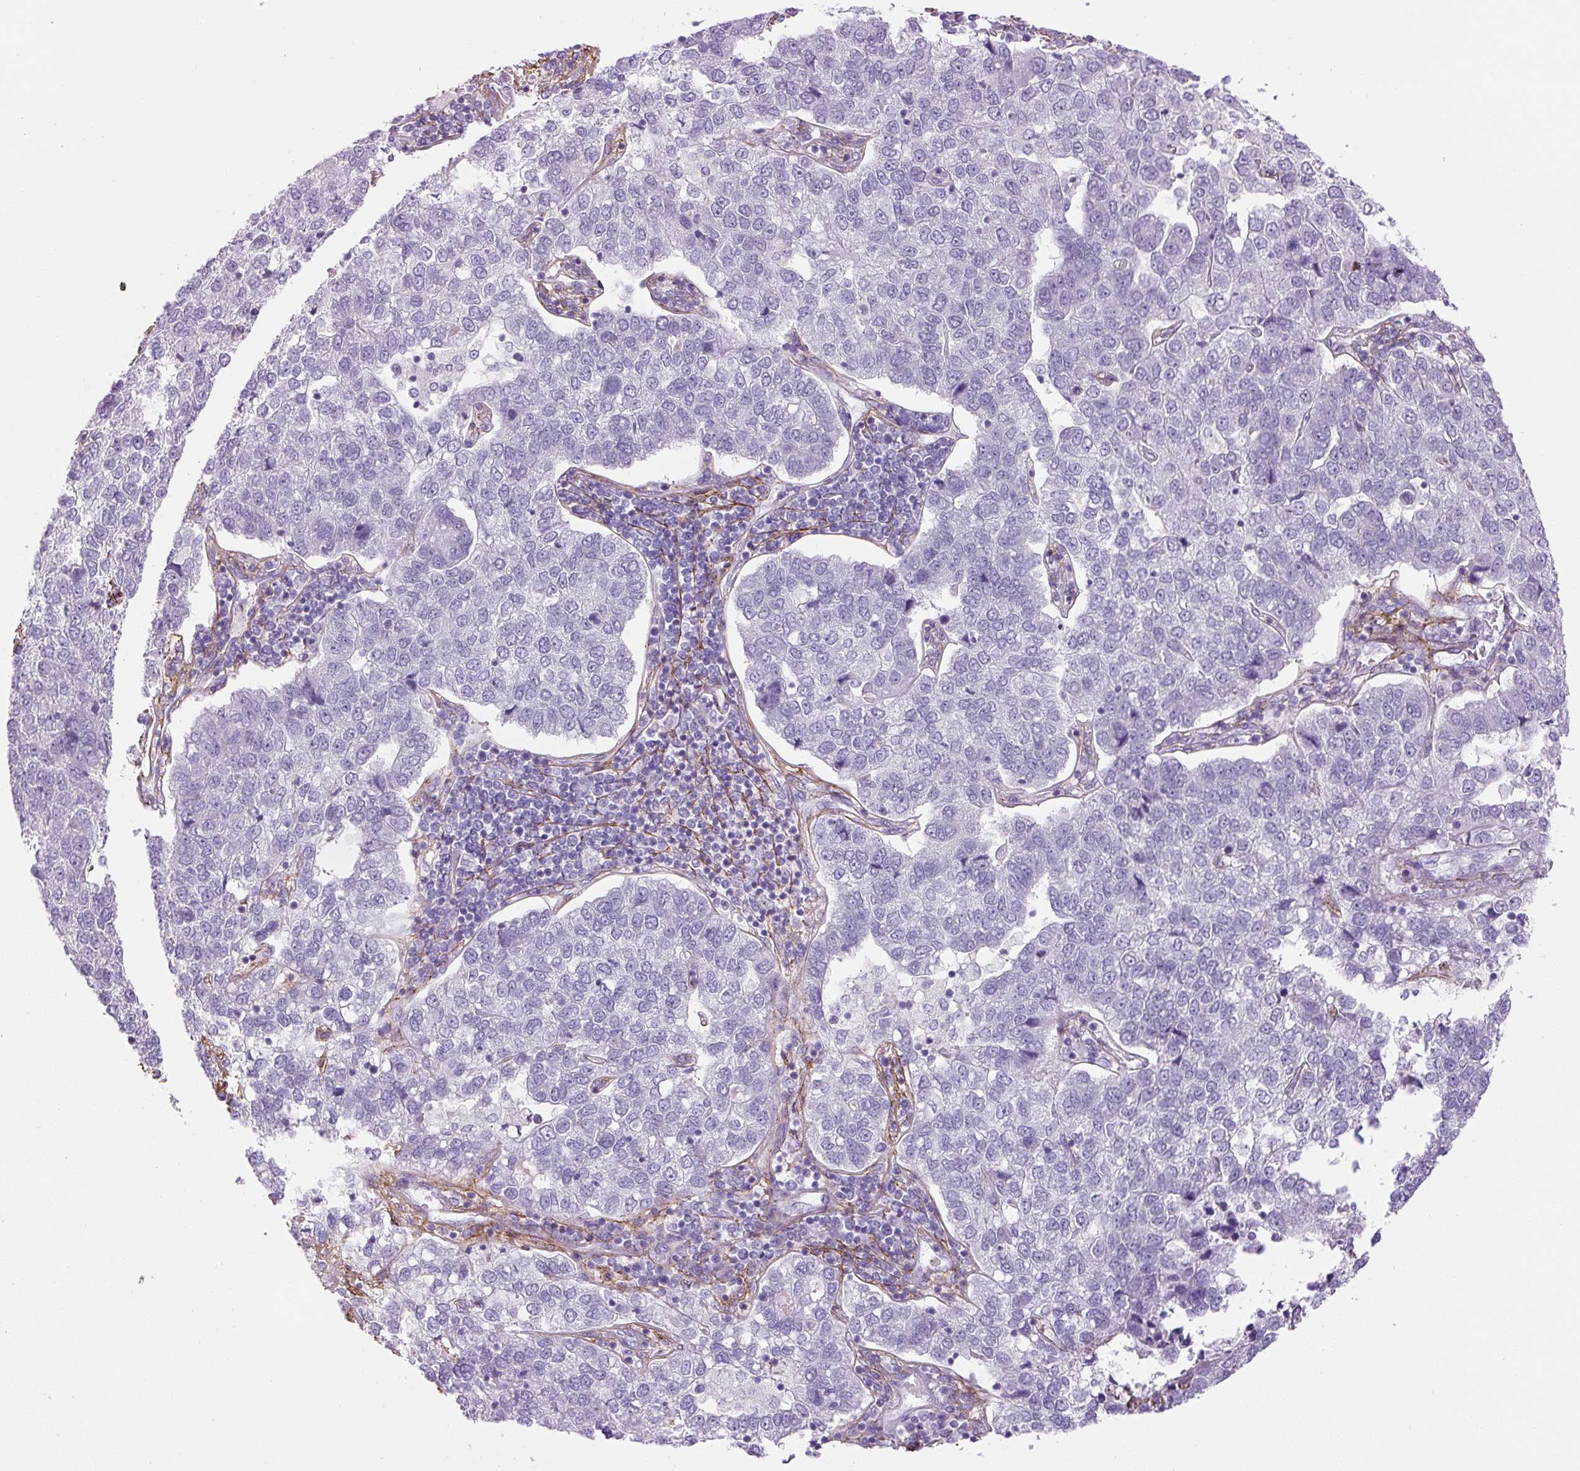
{"staining": {"intensity": "negative", "quantity": "none", "location": "none"}, "tissue": "pancreatic cancer", "cell_type": "Tumor cells", "image_type": "cancer", "snomed": [{"axis": "morphology", "description": "Adenocarcinoma, NOS"}, {"axis": "topography", "description": "Pancreas"}], "caption": "High magnification brightfield microscopy of pancreatic cancer (adenocarcinoma) stained with DAB (3,3'-diaminobenzidine) (brown) and counterstained with hematoxylin (blue): tumor cells show no significant staining.", "gene": "FBN1", "patient": {"sex": "female", "age": 61}}